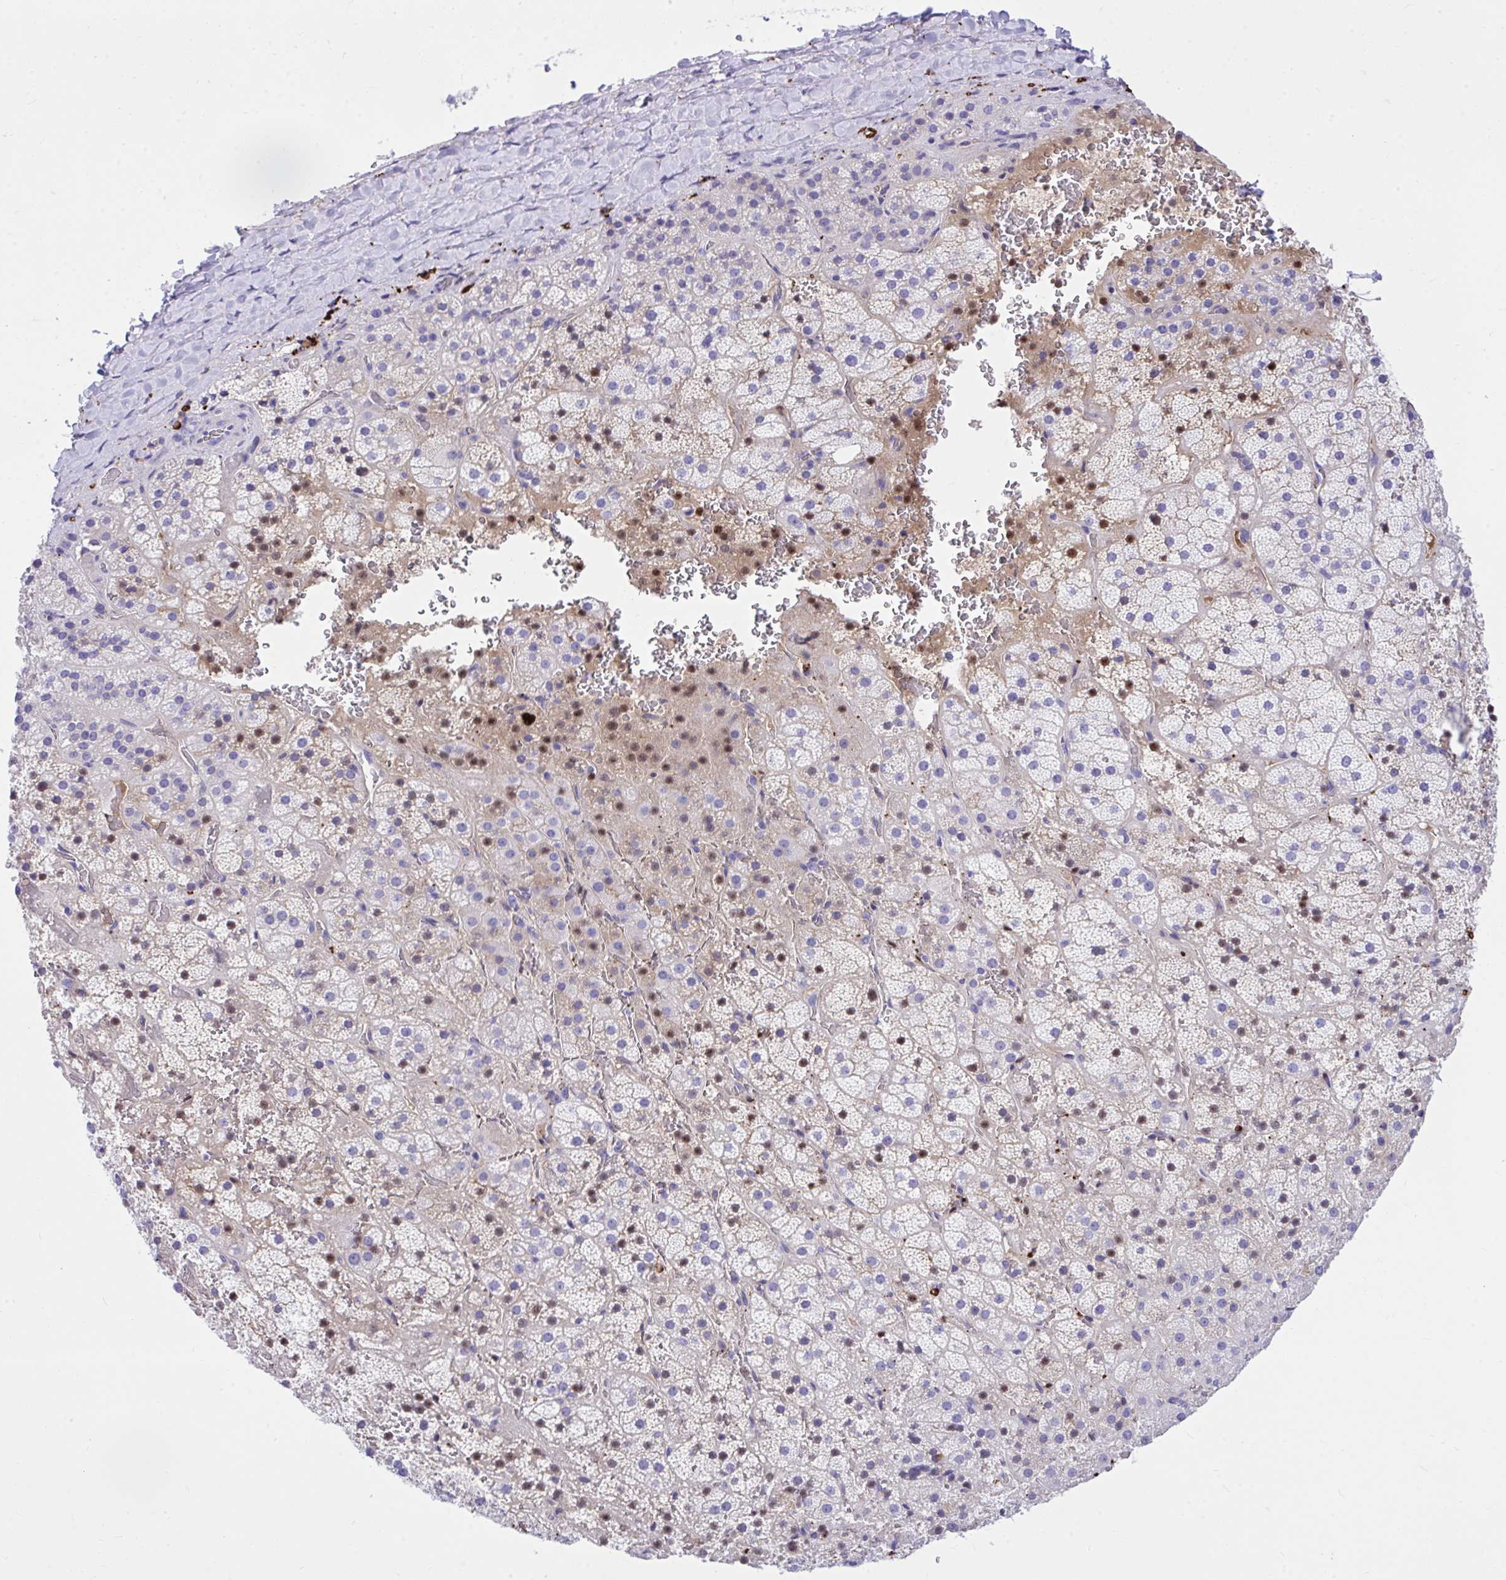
{"staining": {"intensity": "moderate", "quantity": "<25%", "location": "nuclear"}, "tissue": "adrenal gland", "cell_type": "Glandular cells", "image_type": "normal", "snomed": [{"axis": "morphology", "description": "Normal tissue, NOS"}, {"axis": "topography", "description": "Adrenal gland"}], "caption": "Adrenal gland stained for a protein (brown) demonstrates moderate nuclear positive staining in about <25% of glandular cells.", "gene": "HRG", "patient": {"sex": "male", "age": 57}}